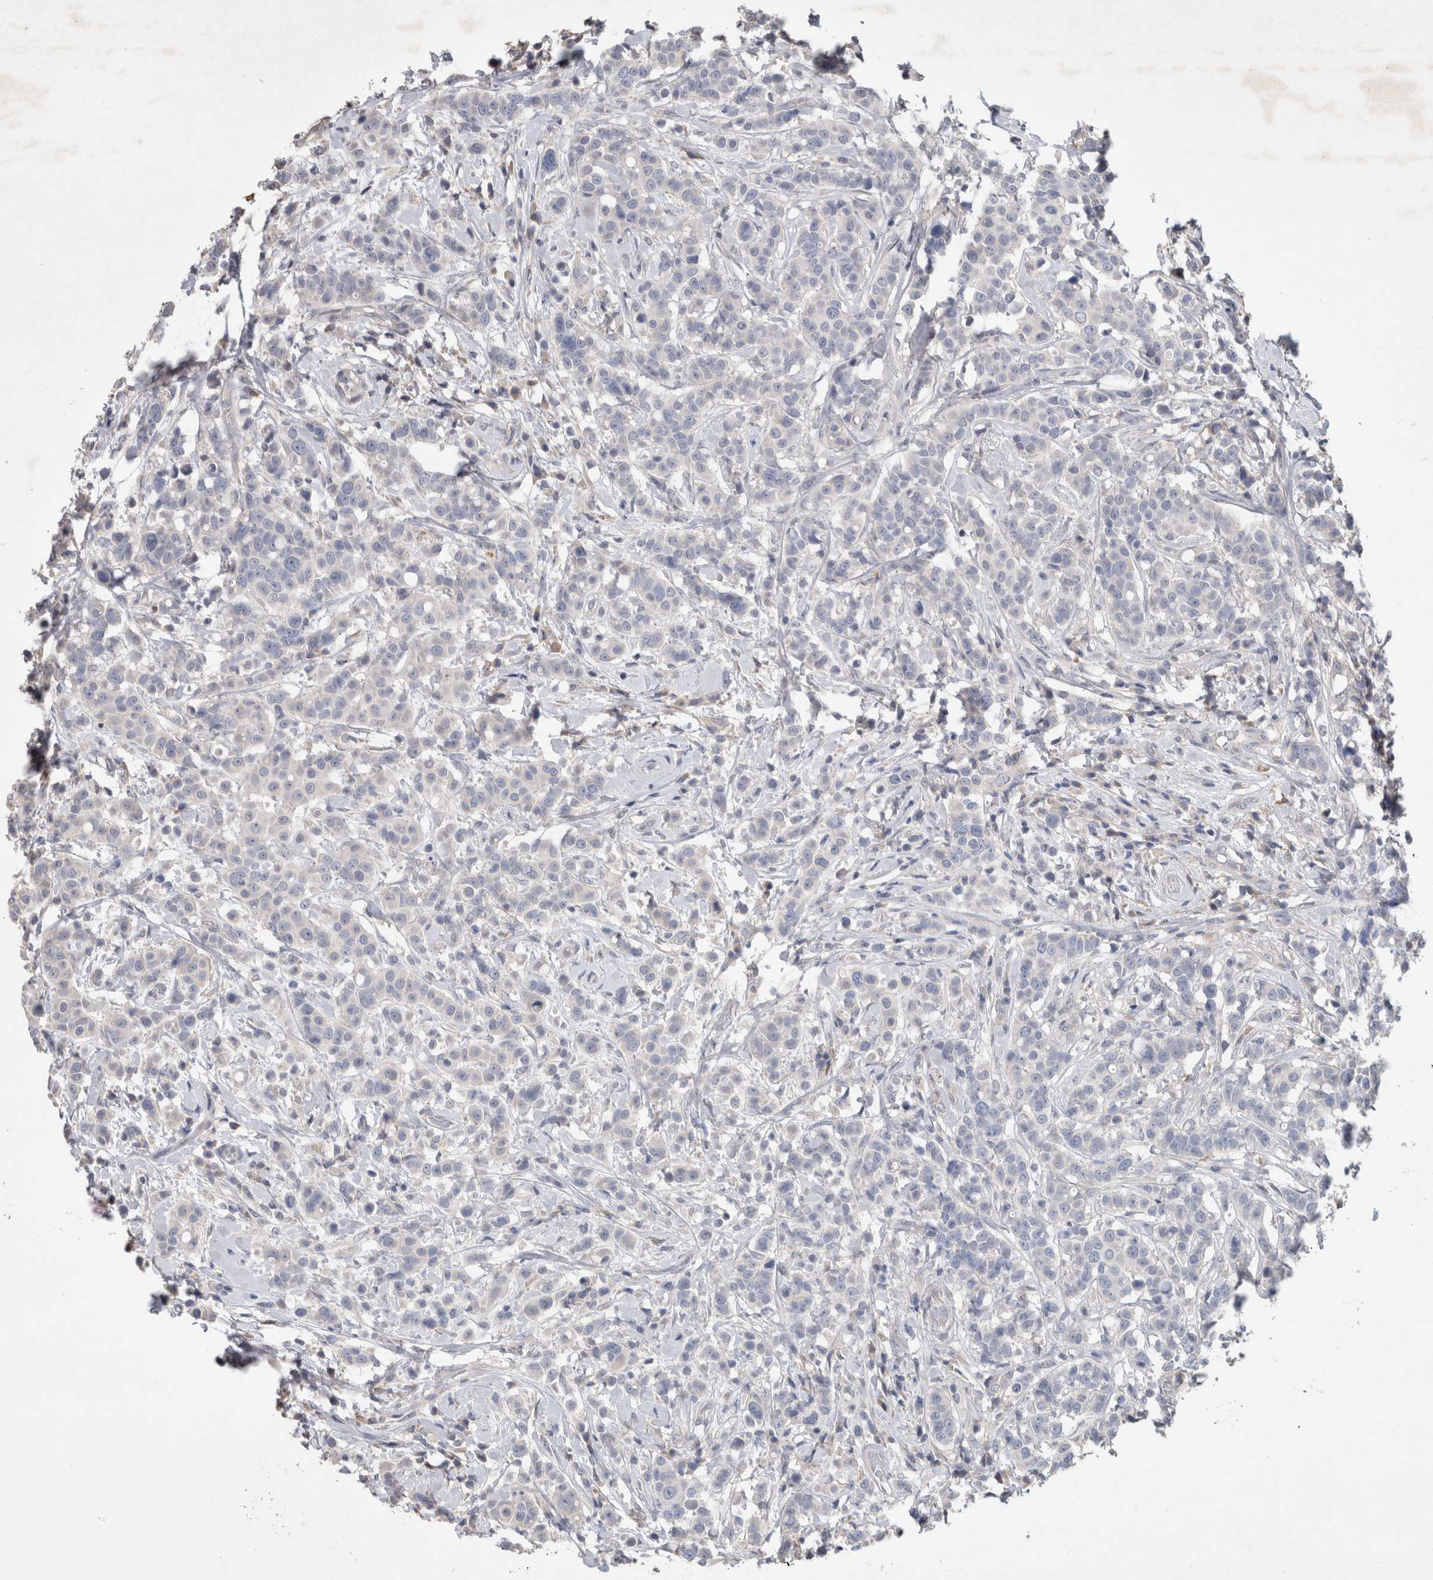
{"staining": {"intensity": "negative", "quantity": "none", "location": "none"}, "tissue": "breast cancer", "cell_type": "Tumor cells", "image_type": "cancer", "snomed": [{"axis": "morphology", "description": "Duct carcinoma"}, {"axis": "topography", "description": "Breast"}], "caption": "IHC of breast cancer (invasive ductal carcinoma) reveals no positivity in tumor cells. The staining is performed using DAB brown chromogen with nuclei counter-stained in using hematoxylin.", "gene": "TRIM5", "patient": {"sex": "female", "age": 27}}